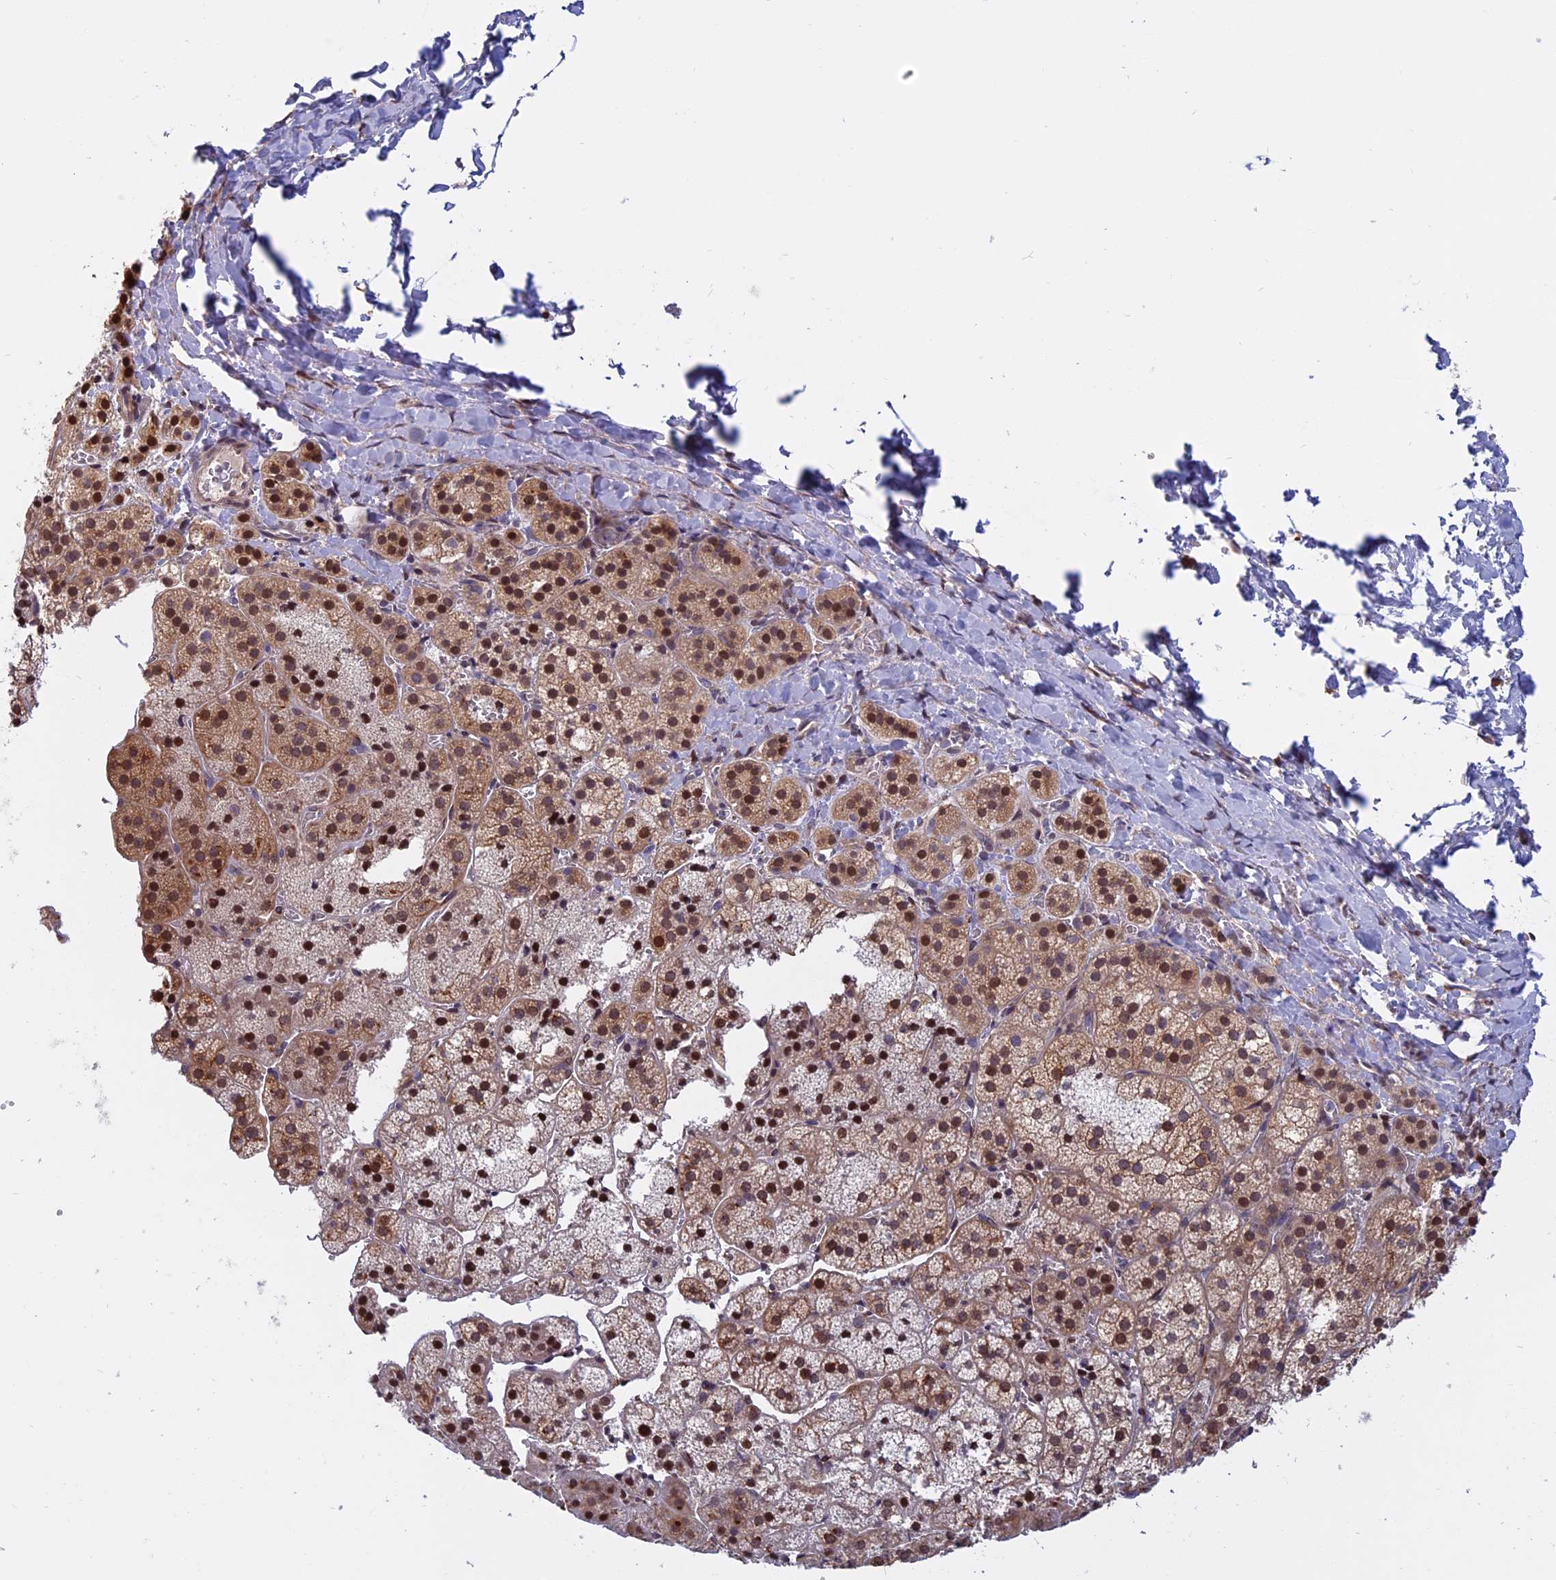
{"staining": {"intensity": "moderate", "quantity": ">75%", "location": "cytoplasmic/membranous,nuclear"}, "tissue": "adrenal gland", "cell_type": "Glandular cells", "image_type": "normal", "snomed": [{"axis": "morphology", "description": "Normal tissue, NOS"}, {"axis": "topography", "description": "Adrenal gland"}], "caption": "Glandular cells show moderate cytoplasmic/membranous,nuclear positivity in about >75% of cells in benign adrenal gland. Using DAB (3,3'-diaminobenzidine) (brown) and hematoxylin (blue) stains, captured at high magnification using brightfield microscopy.", "gene": "CCDC113", "patient": {"sex": "female", "age": 44}}